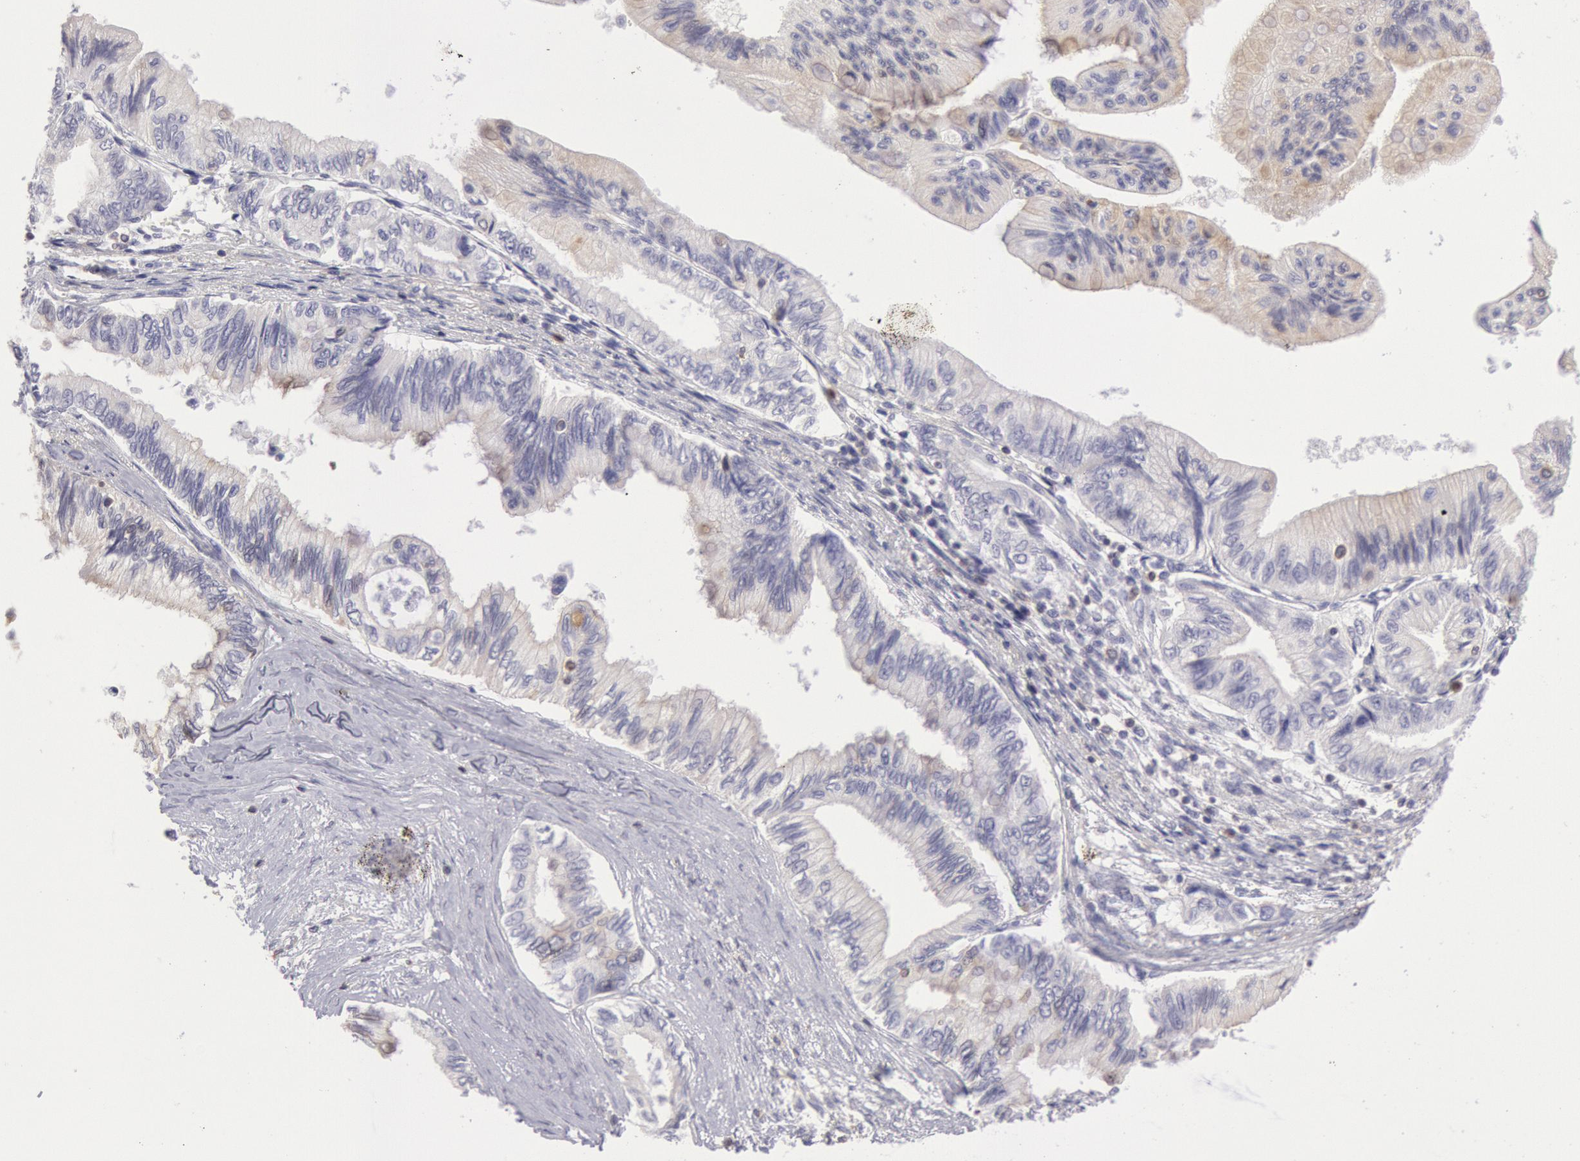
{"staining": {"intensity": "negative", "quantity": "none", "location": "none"}, "tissue": "pancreatic cancer", "cell_type": "Tumor cells", "image_type": "cancer", "snomed": [{"axis": "morphology", "description": "Adenocarcinoma, NOS"}, {"axis": "topography", "description": "Pancreas"}], "caption": "An immunohistochemistry (IHC) image of pancreatic cancer is shown. There is no staining in tumor cells of pancreatic cancer.", "gene": "RAB27A", "patient": {"sex": "female", "age": 66}}